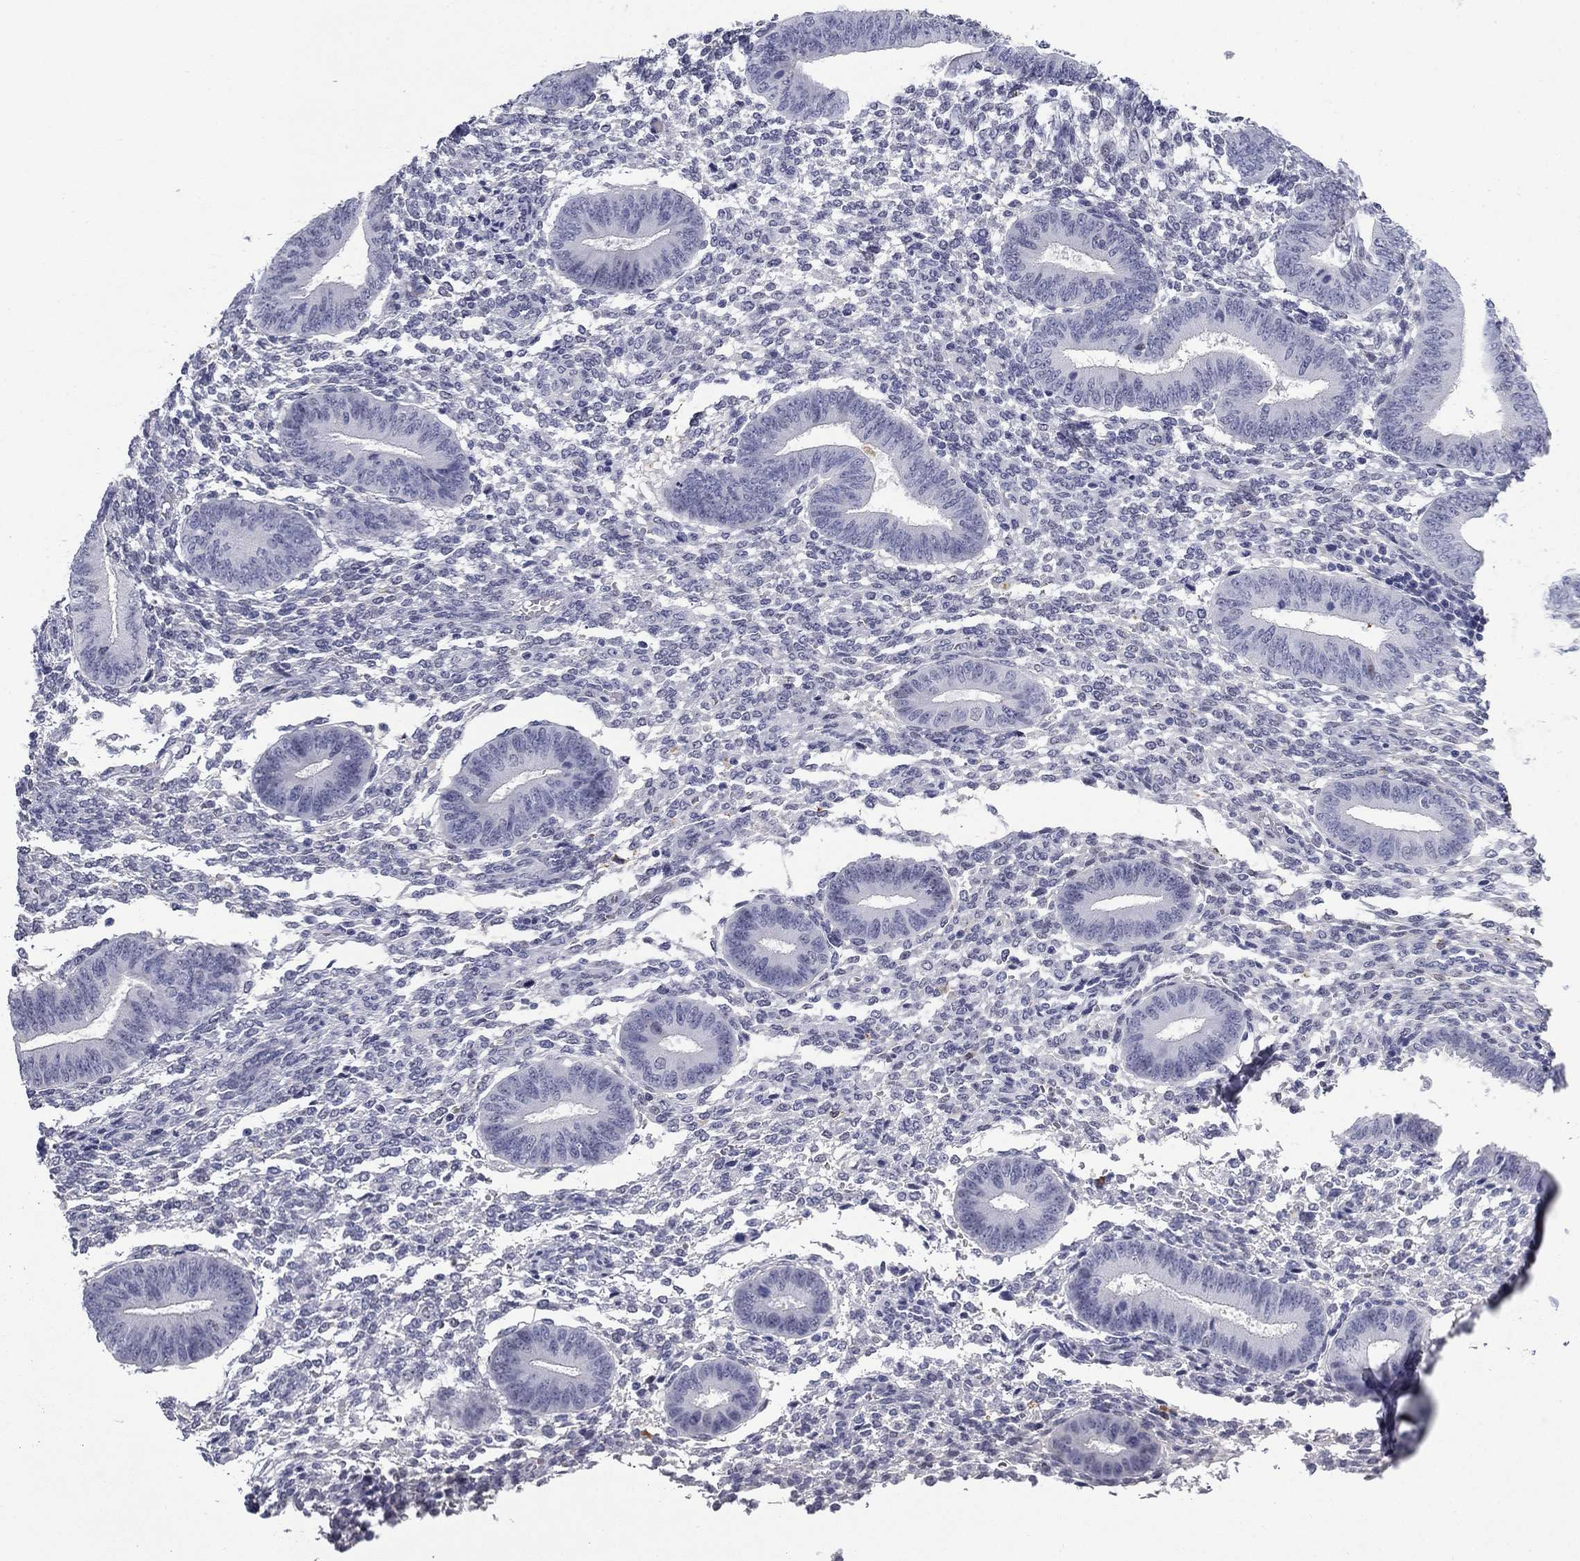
{"staining": {"intensity": "negative", "quantity": "none", "location": "none"}, "tissue": "endometrium", "cell_type": "Cells in endometrial stroma", "image_type": "normal", "snomed": [{"axis": "morphology", "description": "Normal tissue, NOS"}, {"axis": "topography", "description": "Endometrium"}], "caption": "Benign endometrium was stained to show a protein in brown. There is no significant expression in cells in endometrial stroma. The staining is performed using DAB (3,3'-diaminobenzidine) brown chromogen with nuclei counter-stained in using hematoxylin.", "gene": "BCL2L14", "patient": {"sex": "female", "age": 47}}